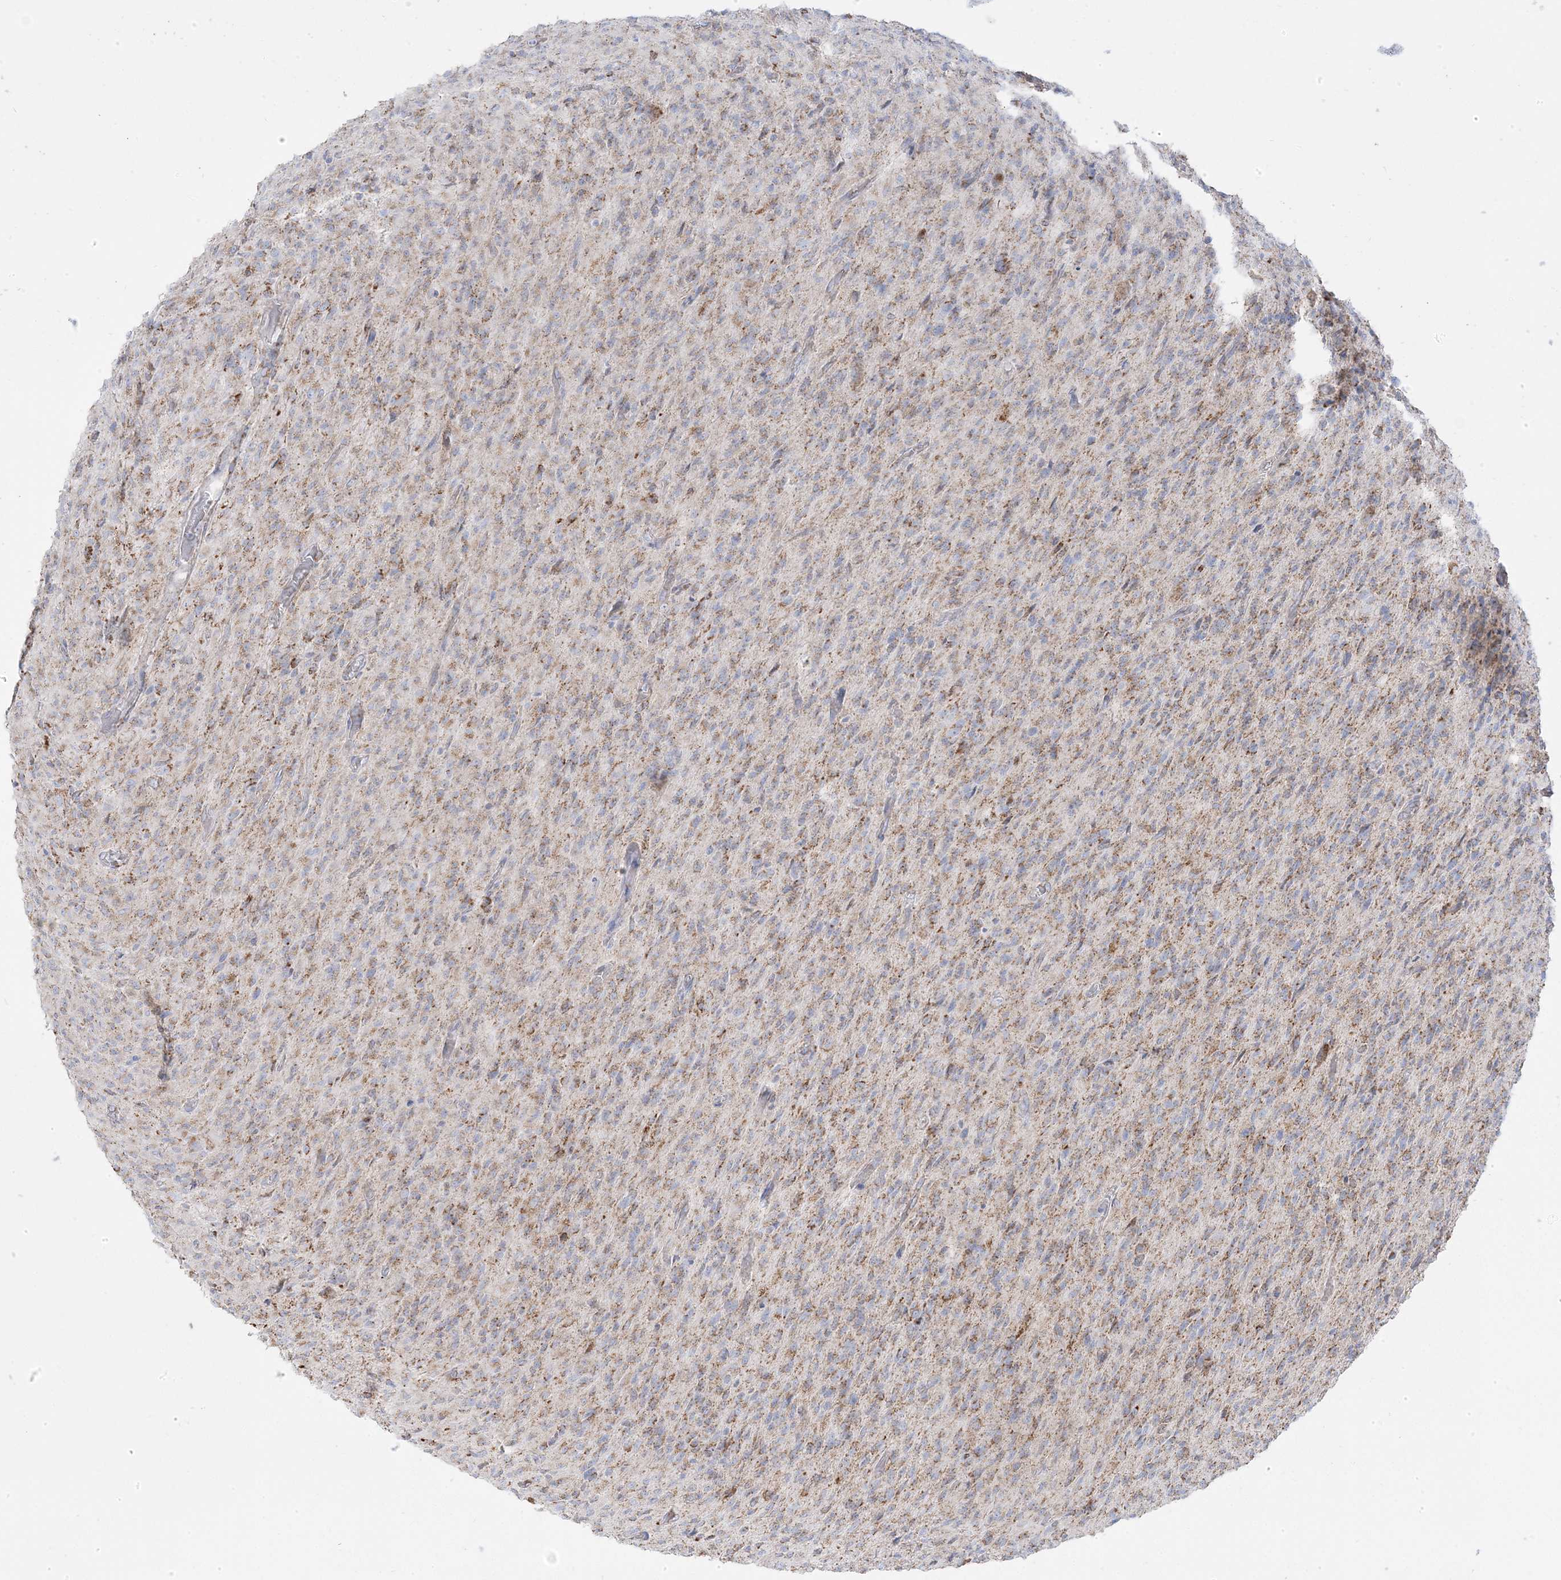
{"staining": {"intensity": "moderate", "quantity": "25%-75%", "location": "cytoplasmic/membranous"}, "tissue": "glioma", "cell_type": "Tumor cells", "image_type": "cancer", "snomed": [{"axis": "morphology", "description": "Glioma, malignant, High grade"}, {"axis": "topography", "description": "Brain"}], "caption": "A brown stain shows moderate cytoplasmic/membranous expression of a protein in human glioma tumor cells.", "gene": "PCCB", "patient": {"sex": "female", "age": 57}}